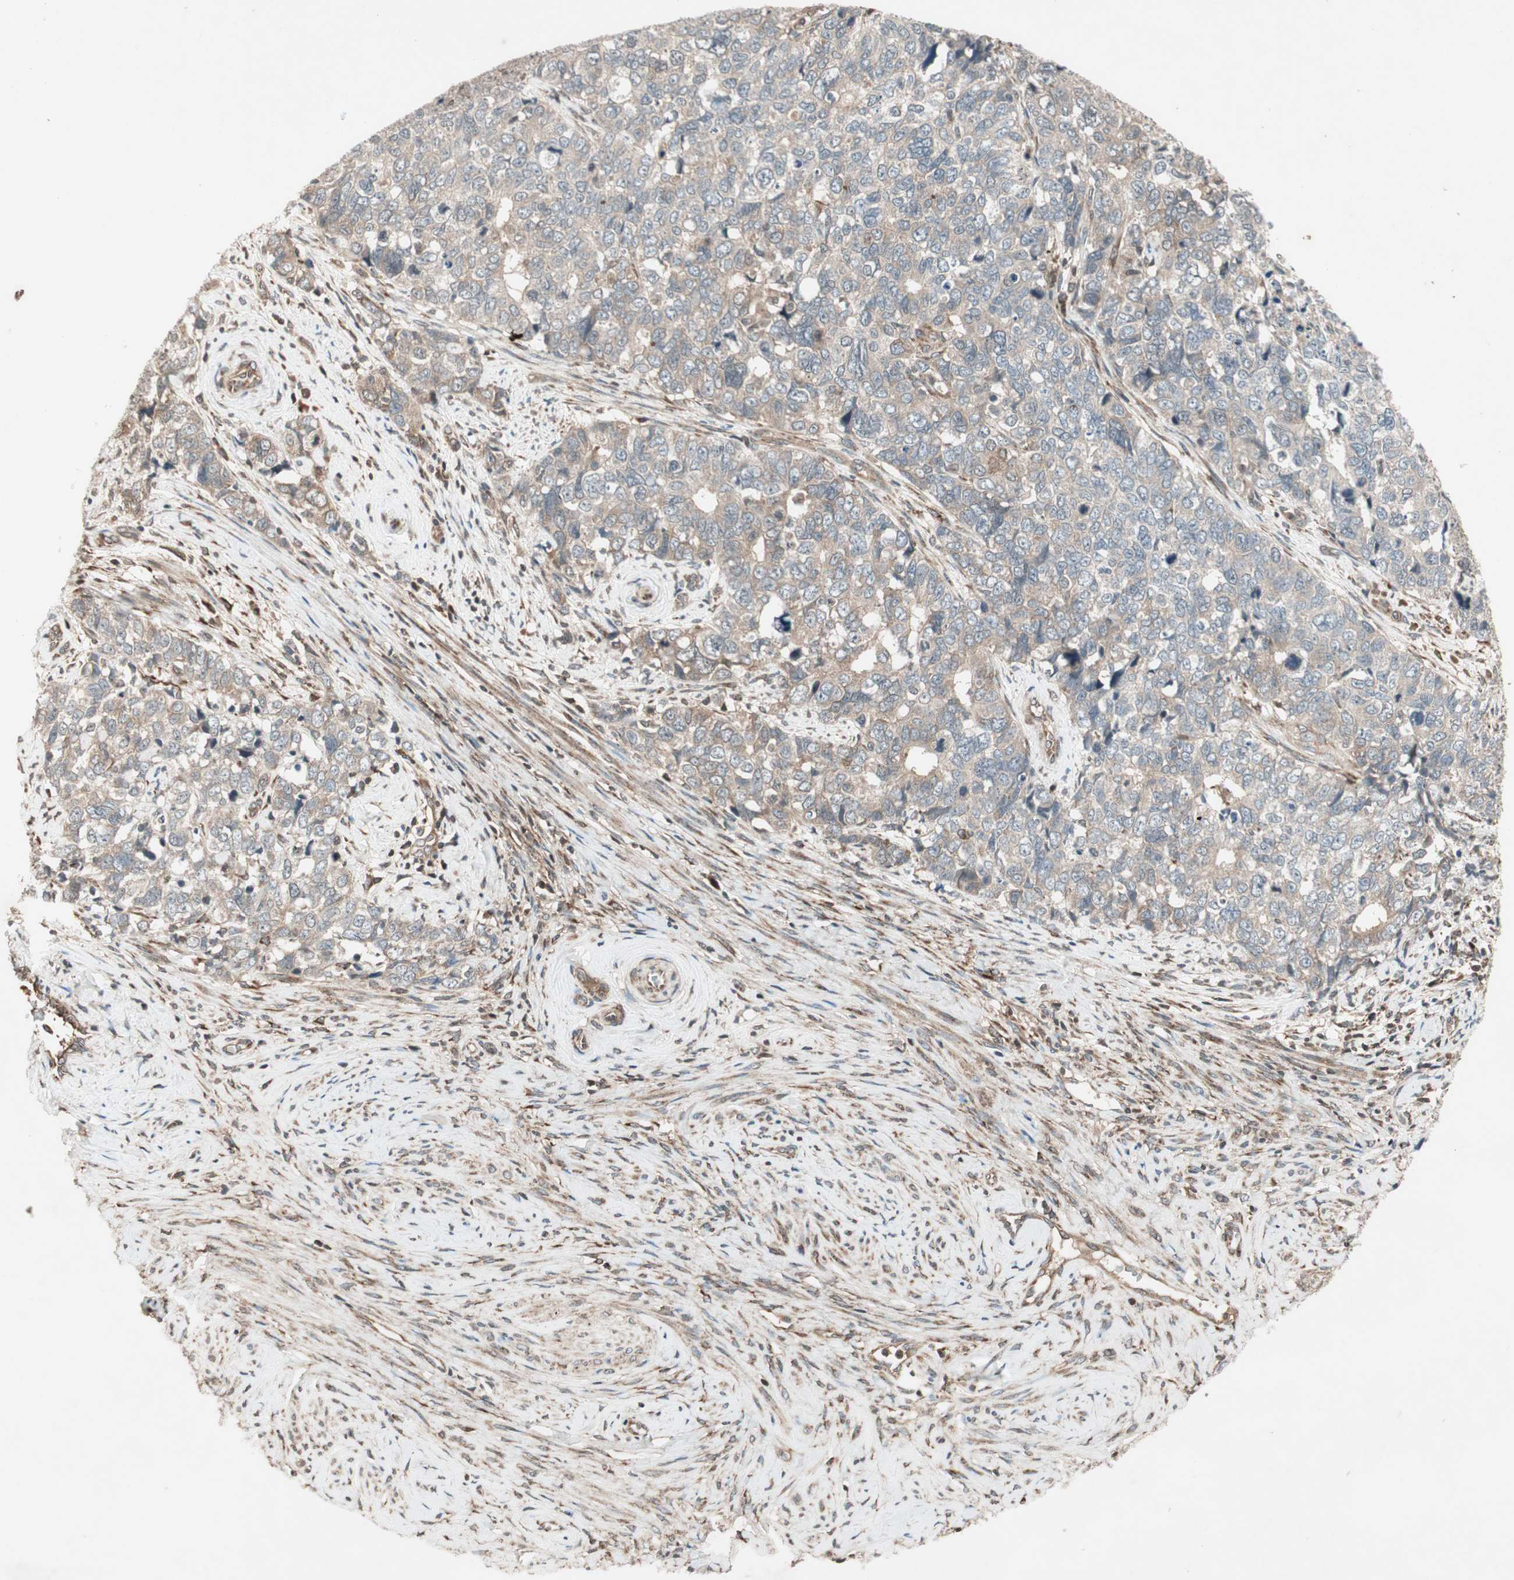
{"staining": {"intensity": "weak", "quantity": "<25%", "location": "cytoplasmic/membranous"}, "tissue": "cervical cancer", "cell_type": "Tumor cells", "image_type": "cancer", "snomed": [{"axis": "morphology", "description": "Squamous cell carcinoma, NOS"}, {"axis": "topography", "description": "Cervix"}], "caption": "Micrograph shows no protein positivity in tumor cells of squamous cell carcinoma (cervical) tissue.", "gene": "IRS1", "patient": {"sex": "female", "age": 63}}